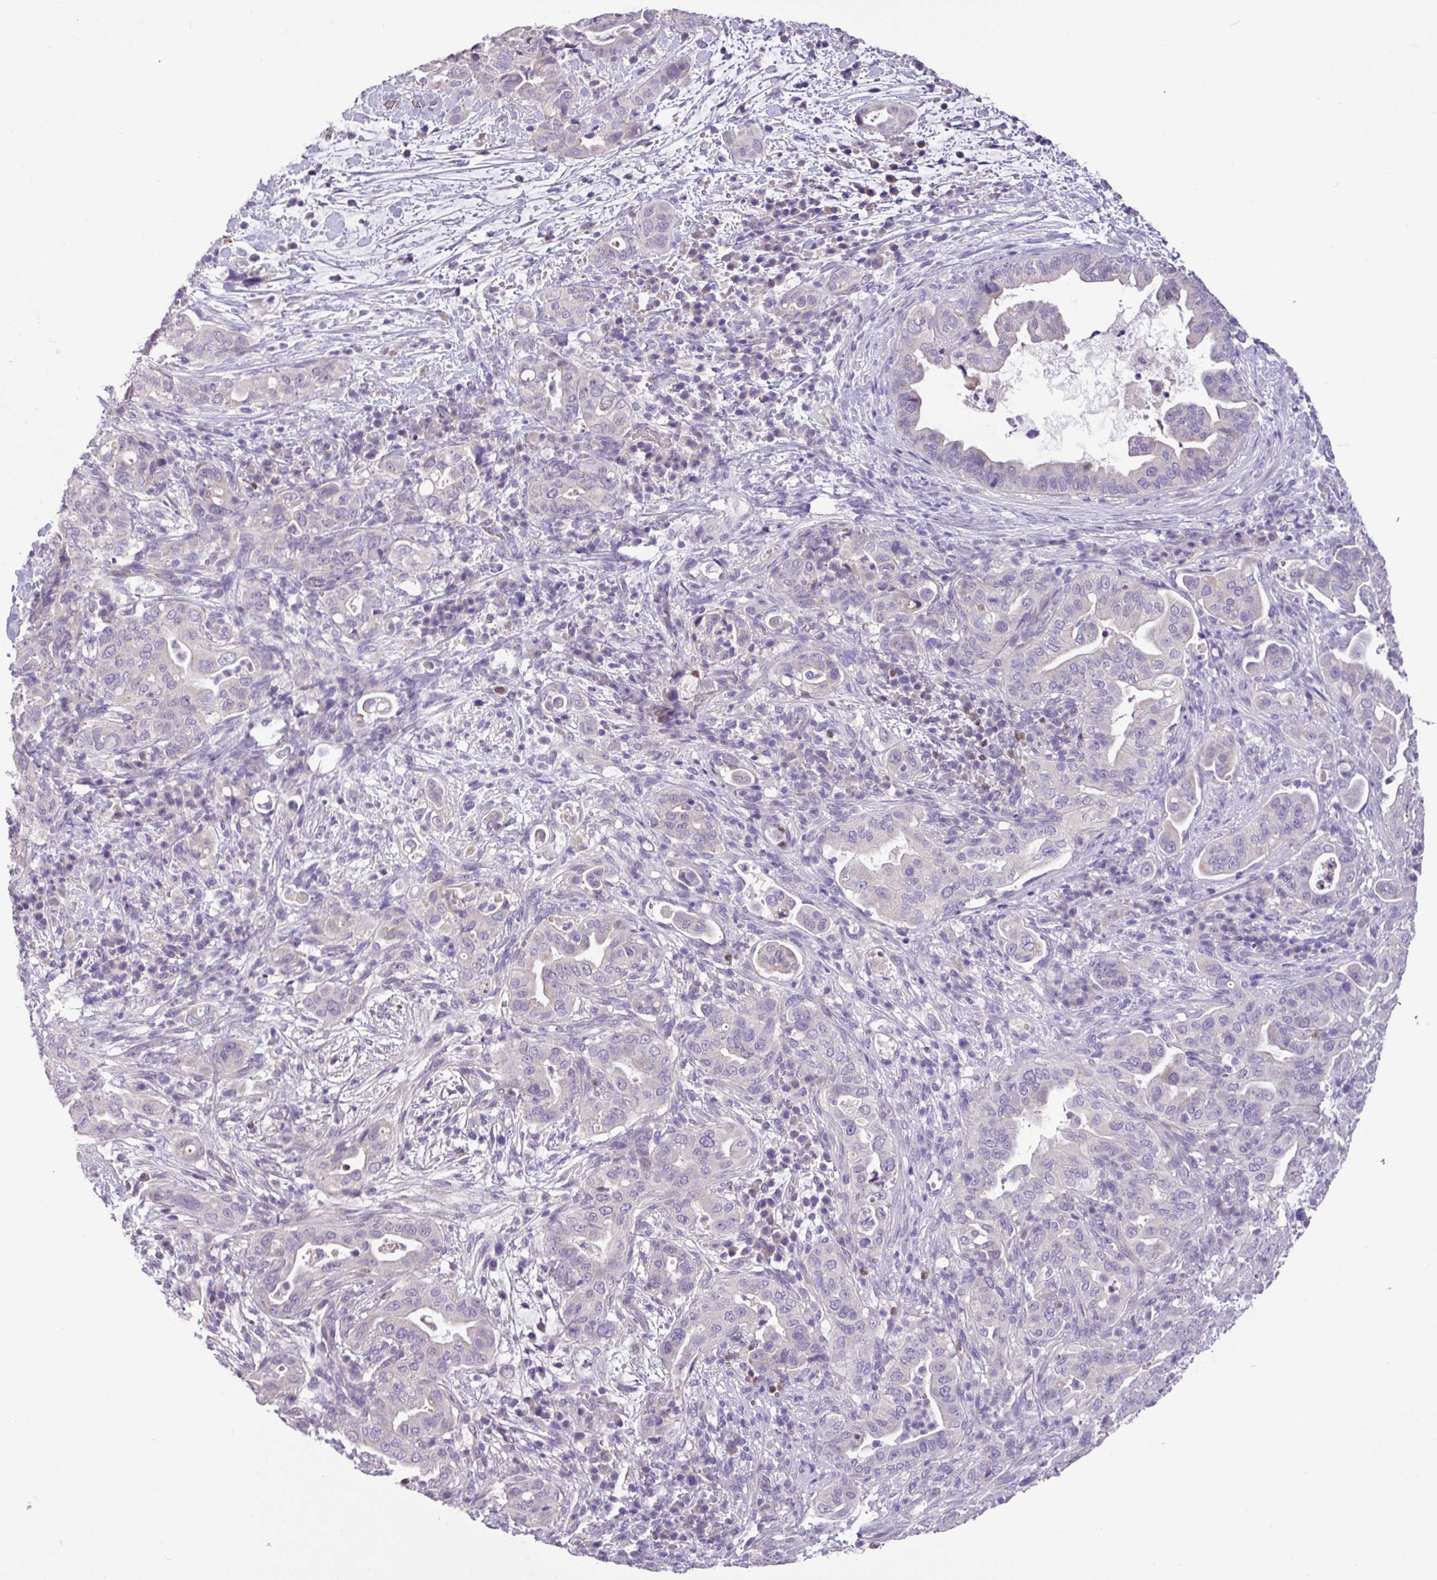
{"staining": {"intensity": "negative", "quantity": "none", "location": "none"}, "tissue": "pancreatic cancer", "cell_type": "Tumor cells", "image_type": "cancer", "snomed": [{"axis": "morphology", "description": "Normal tissue, NOS"}, {"axis": "morphology", "description": "Adenocarcinoma, NOS"}, {"axis": "topography", "description": "Lymph node"}, {"axis": "topography", "description": "Pancreas"}], "caption": "A micrograph of human pancreatic adenocarcinoma is negative for staining in tumor cells. The staining was performed using DAB to visualize the protein expression in brown, while the nuclei were stained in blue with hematoxylin (Magnification: 20x).", "gene": "PAX8", "patient": {"sex": "female", "age": 67}}